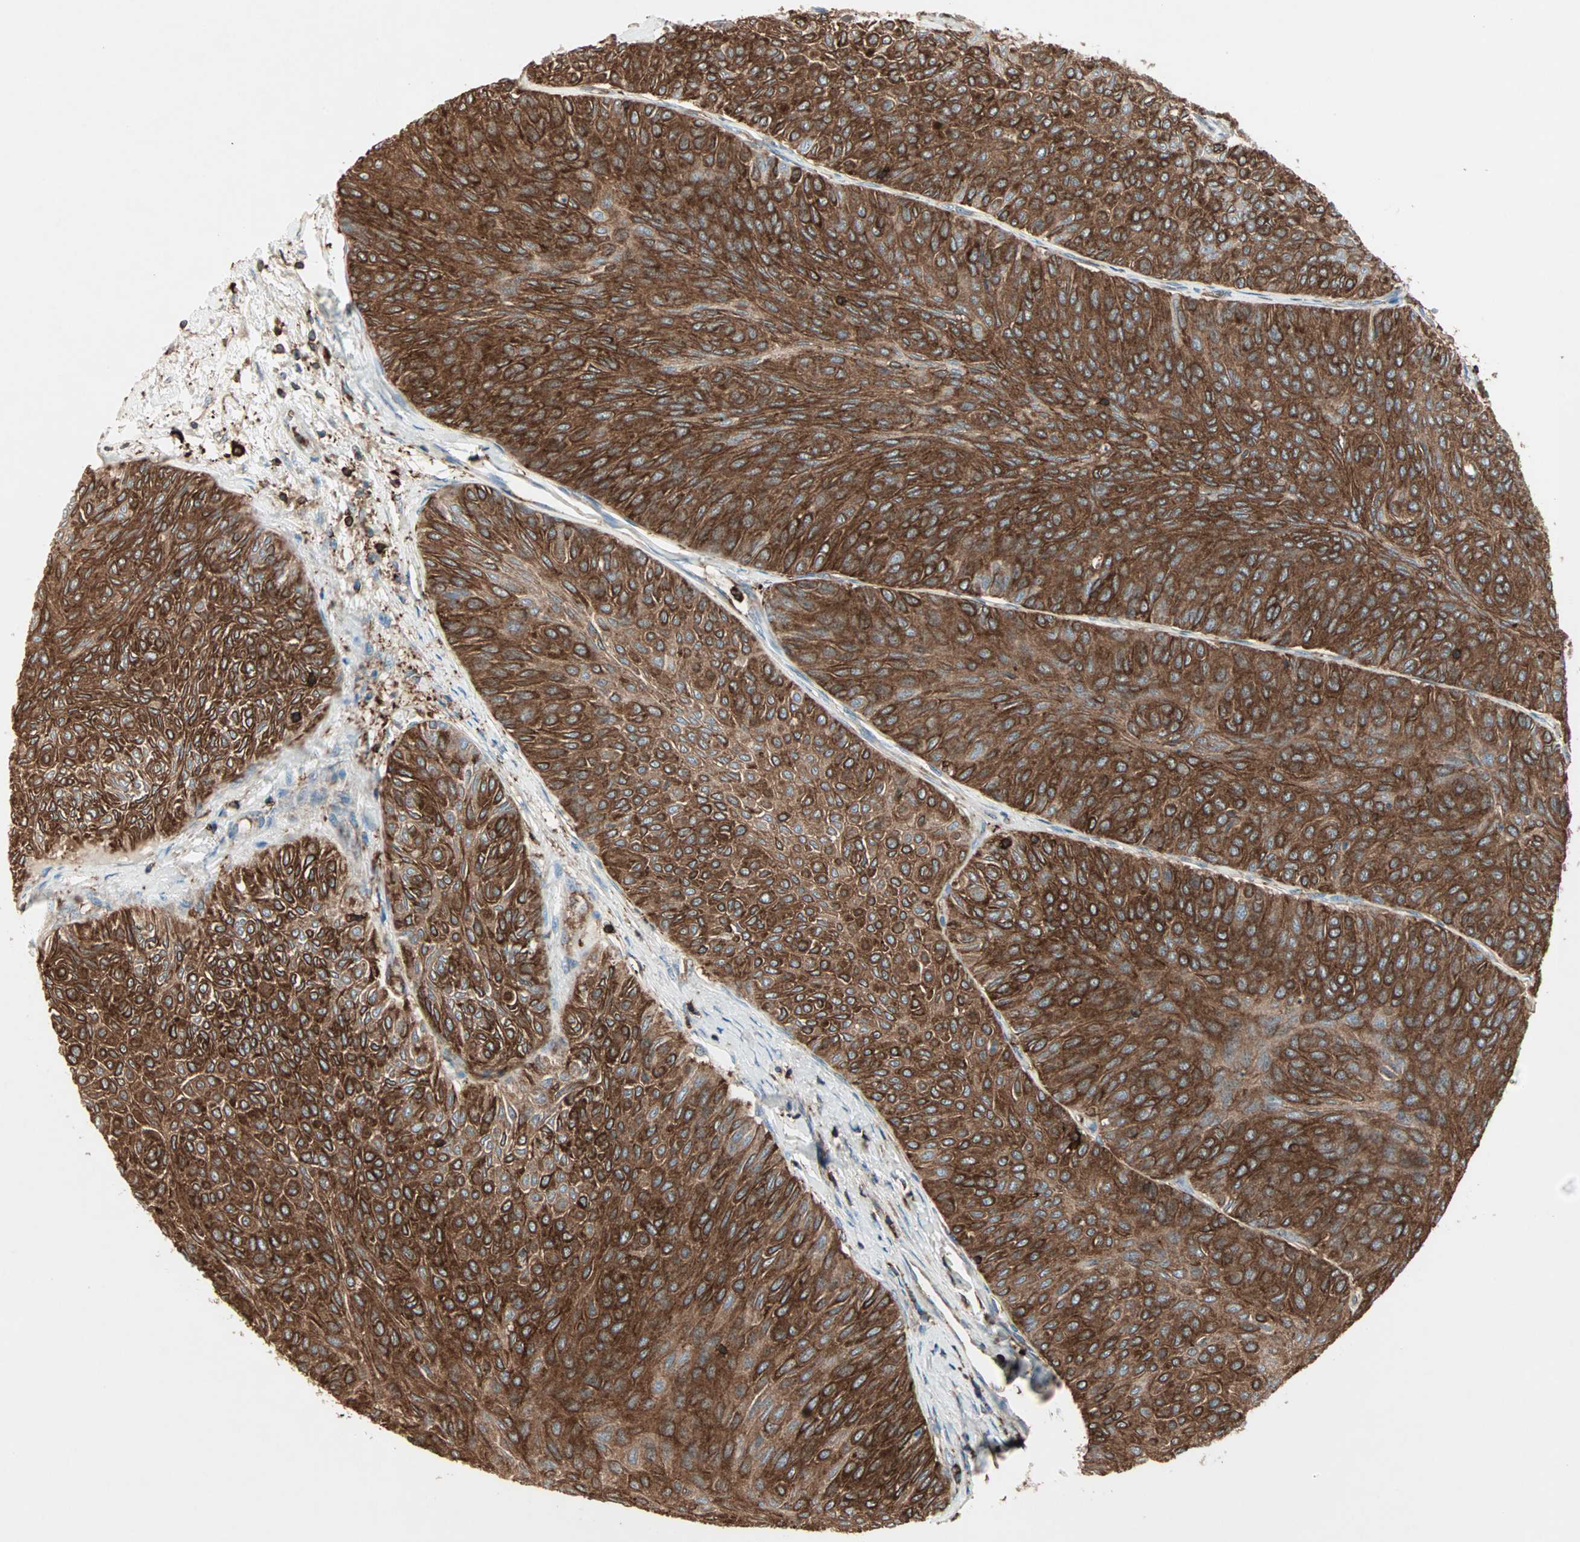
{"staining": {"intensity": "strong", "quantity": ">75%", "location": "cytoplasmic/membranous"}, "tissue": "urothelial cancer", "cell_type": "Tumor cells", "image_type": "cancer", "snomed": [{"axis": "morphology", "description": "Urothelial carcinoma, Low grade"}, {"axis": "topography", "description": "Urinary bladder"}], "caption": "Human urothelial cancer stained with a protein marker displays strong staining in tumor cells.", "gene": "MMP3", "patient": {"sex": "male", "age": 78}}